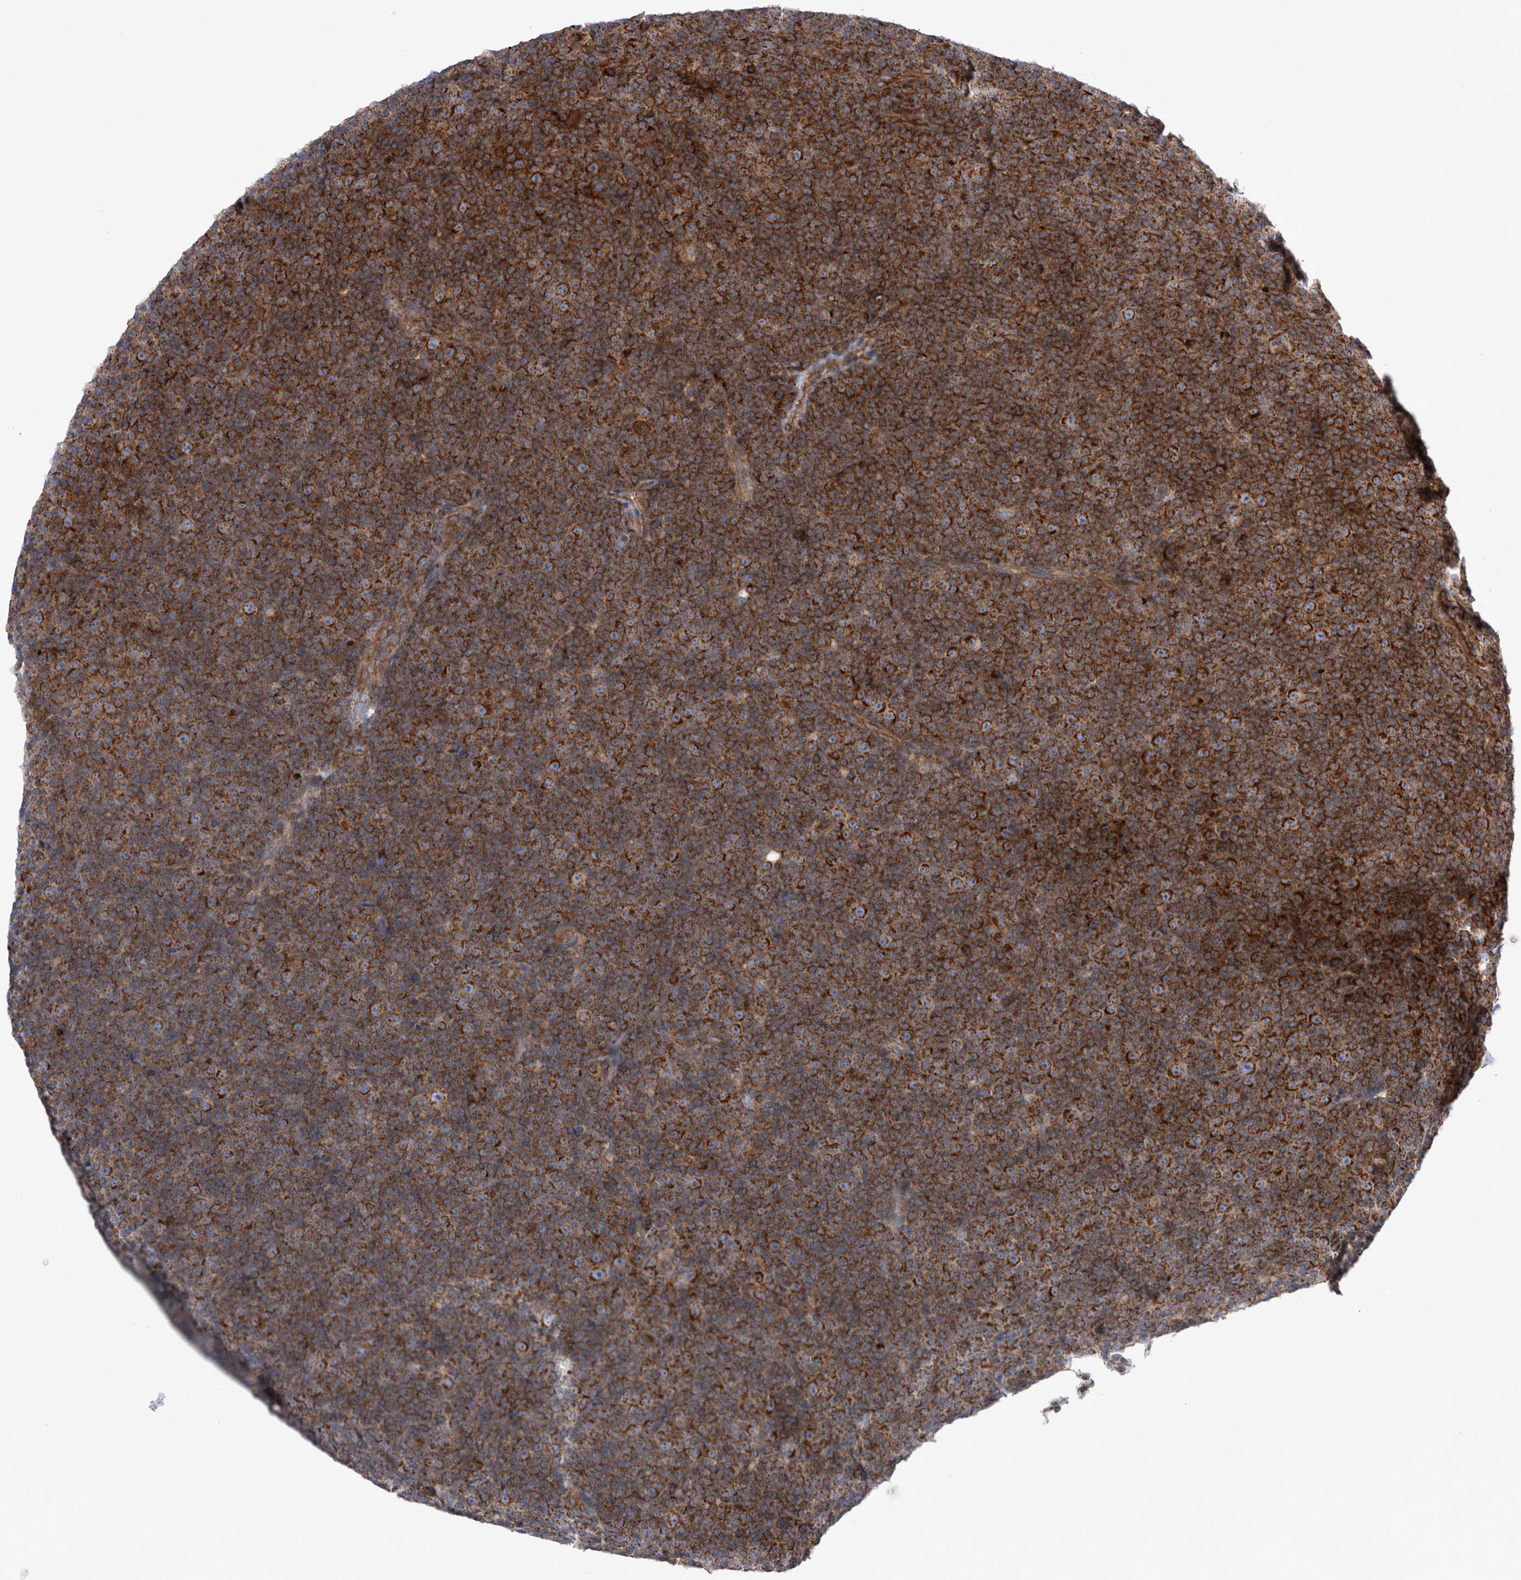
{"staining": {"intensity": "strong", "quantity": ">75%", "location": "cytoplasmic/membranous"}, "tissue": "lymphoma", "cell_type": "Tumor cells", "image_type": "cancer", "snomed": [{"axis": "morphology", "description": "Malignant lymphoma, non-Hodgkin's type, Low grade"}, {"axis": "topography", "description": "Lymph node"}], "caption": "About >75% of tumor cells in human malignant lymphoma, non-Hodgkin's type (low-grade) exhibit strong cytoplasmic/membranous protein staining as visualized by brown immunohistochemical staining.", "gene": "TSPOAP1", "patient": {"sex": "female", "age": 67}}